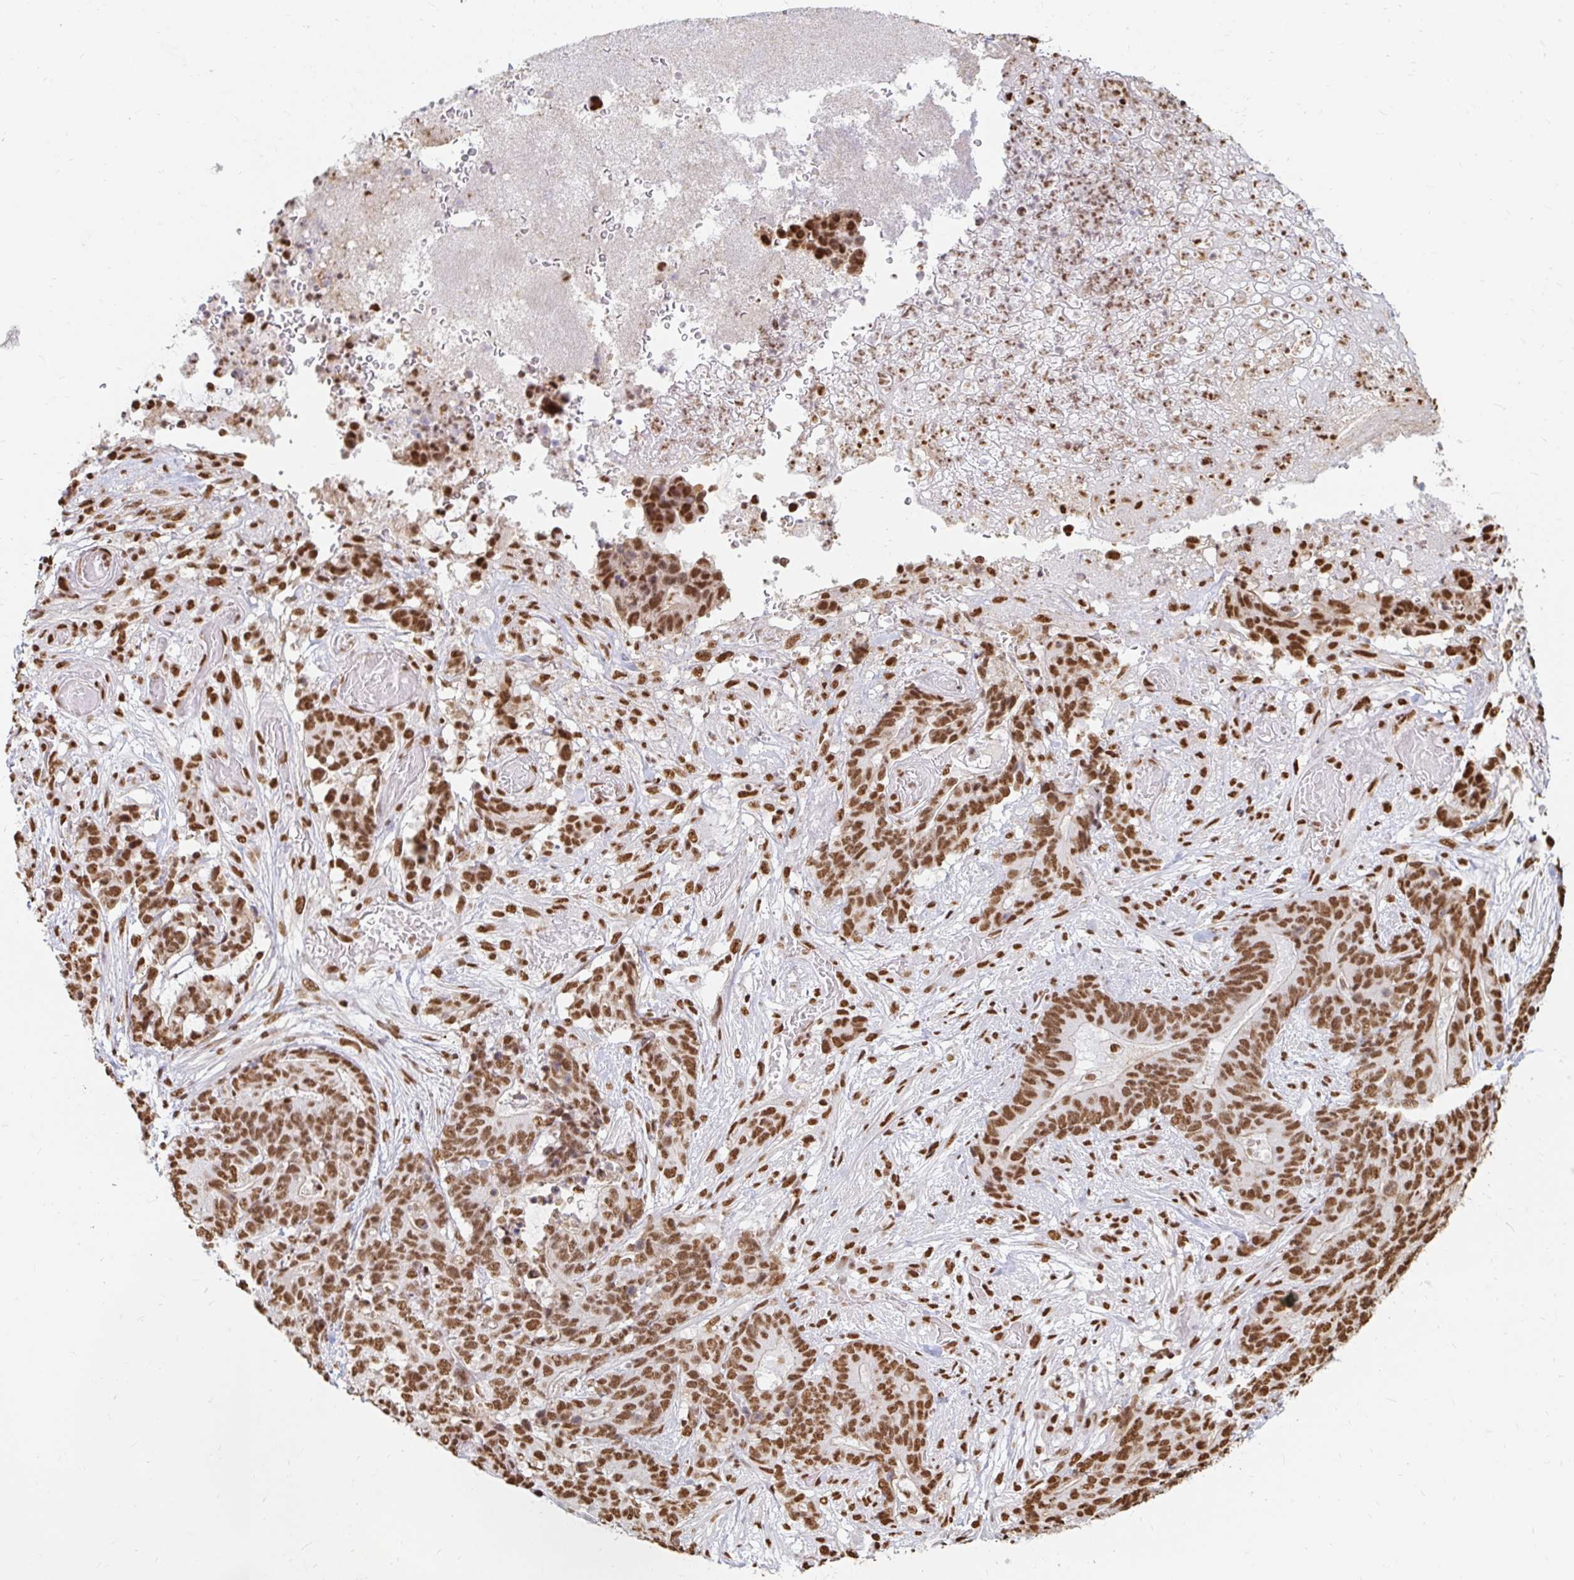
{"staining": {"intensity": "strong", "quantity": ">75%", "location": "nuclear"}, "tissue": "stomach cancer", "cell_type": "Tumor cells", "image_type": "cancer", "snomed": [{"axis": "morphology", "description": "Normal tissue, NOS"}, {"axis": "morphology", "description": "Adenocarcinoma, NOS"}, {"axis": "topography", "description": "Stomach"}], "caption": "A photomicrograph of adenocarcinoma (stomach) stained for a protein exhibits strong nuclear brown staining in tumor cells. The staining was performed using DAB to visualize the protein expression in brown, while the nuclei were stained in blue with hematoxylin (Magnification: 20x).", "gene": "HNRNPU", "patient": {"sex": "female", "age": 64}}